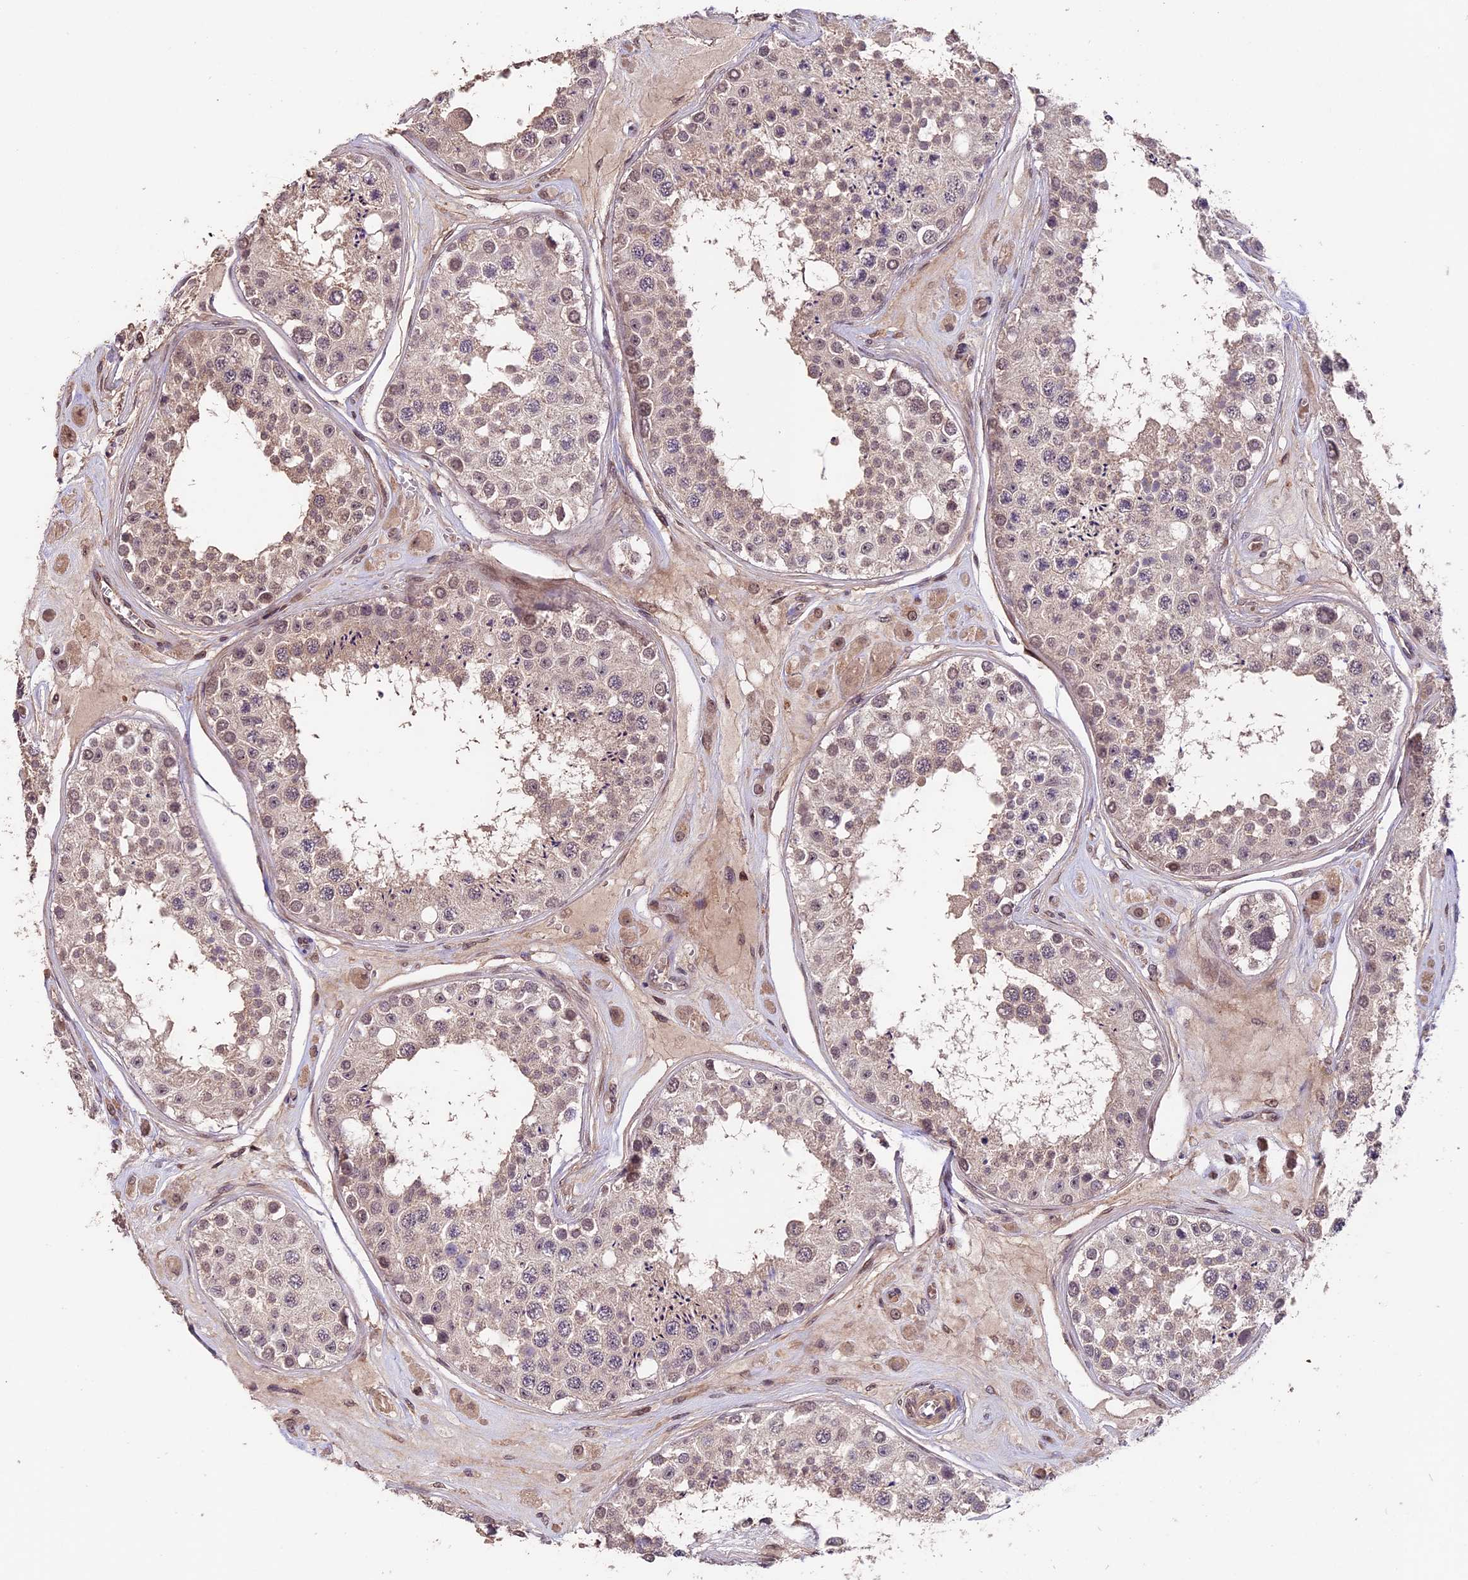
{"staining": {"intensity": "weak", "quantity": "<25%", "location": "cytoplasmic/membranous"}, "tissue": "testis", "cell_type": "Cells in seminiferous ducts", "image_type": "normal", "snomed": [{"axis": "morphology", "description": "Normal tissue, NOS"}, {"axis": "topography", "description": "Testis"}], "caption": "The image reveals no significant positivity in cells in seminiferous ducts of testis.", "gene": "GNB5", "patient": {"sex": "male", "age": 25}}